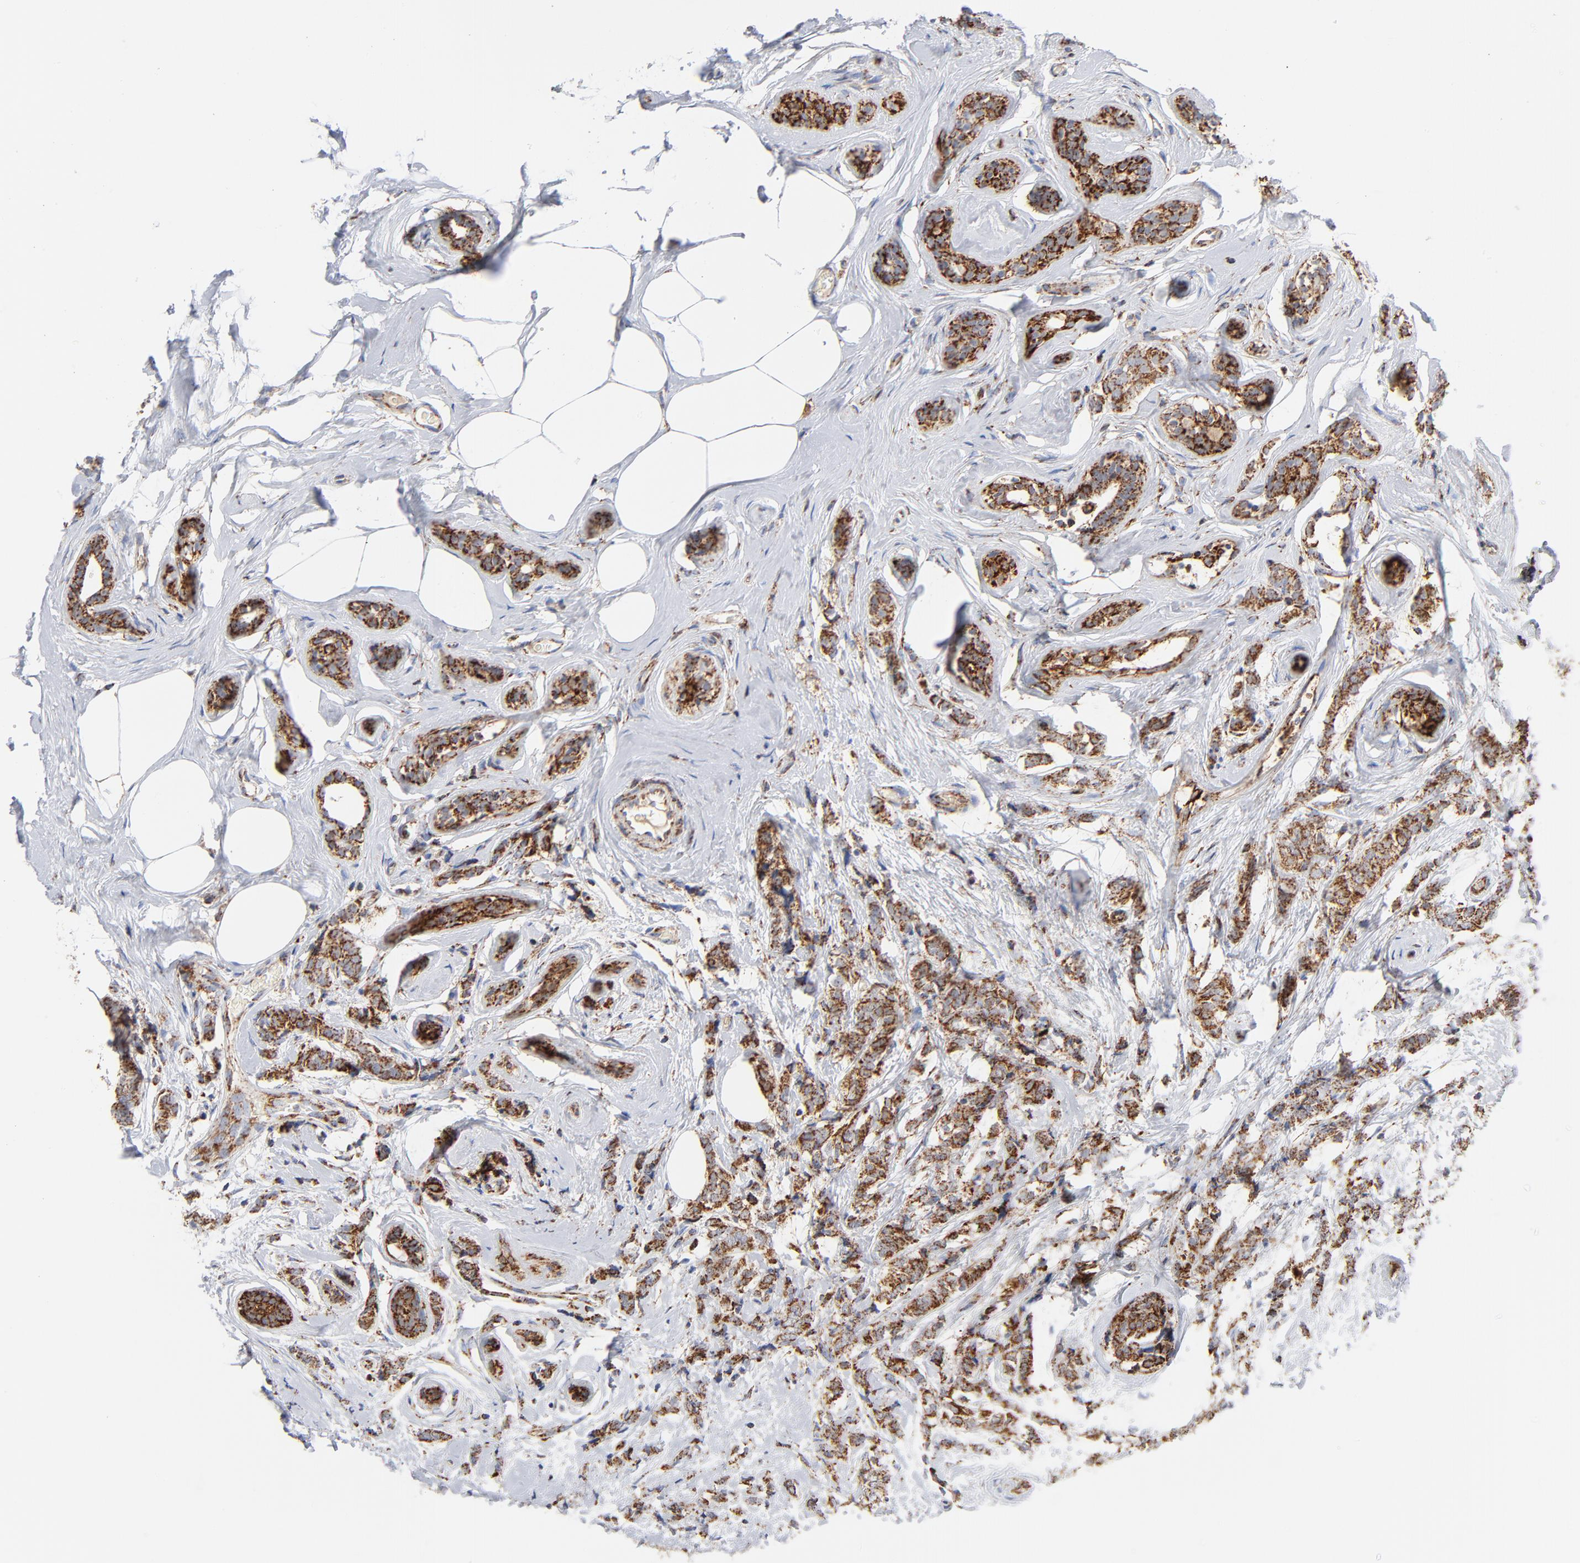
{"staining": {"intensity": "strong", "quantity": ">75%", "location": "cytoplasmic/membranous"}, "tissue": "breast cancer", "cell_type": "Tumor cells", "image_type": "cancer", "snomed": [{"axis": "morphology", "description": "Lobular carcinoma"}, {"axis": "topography", "description": "Breast"}], "caption": "Immunohistochemistry (DAB (3,3'-diaminobenzidine)) staining of human lobular carcinoma (breast) shows strong cytoplasmic/membranous protein positivity in approximately >75% of tumor cells. Nuclei are stained in blue.", "gene": "DIABLO", "patient": {"sex": "female", "age": 60}}